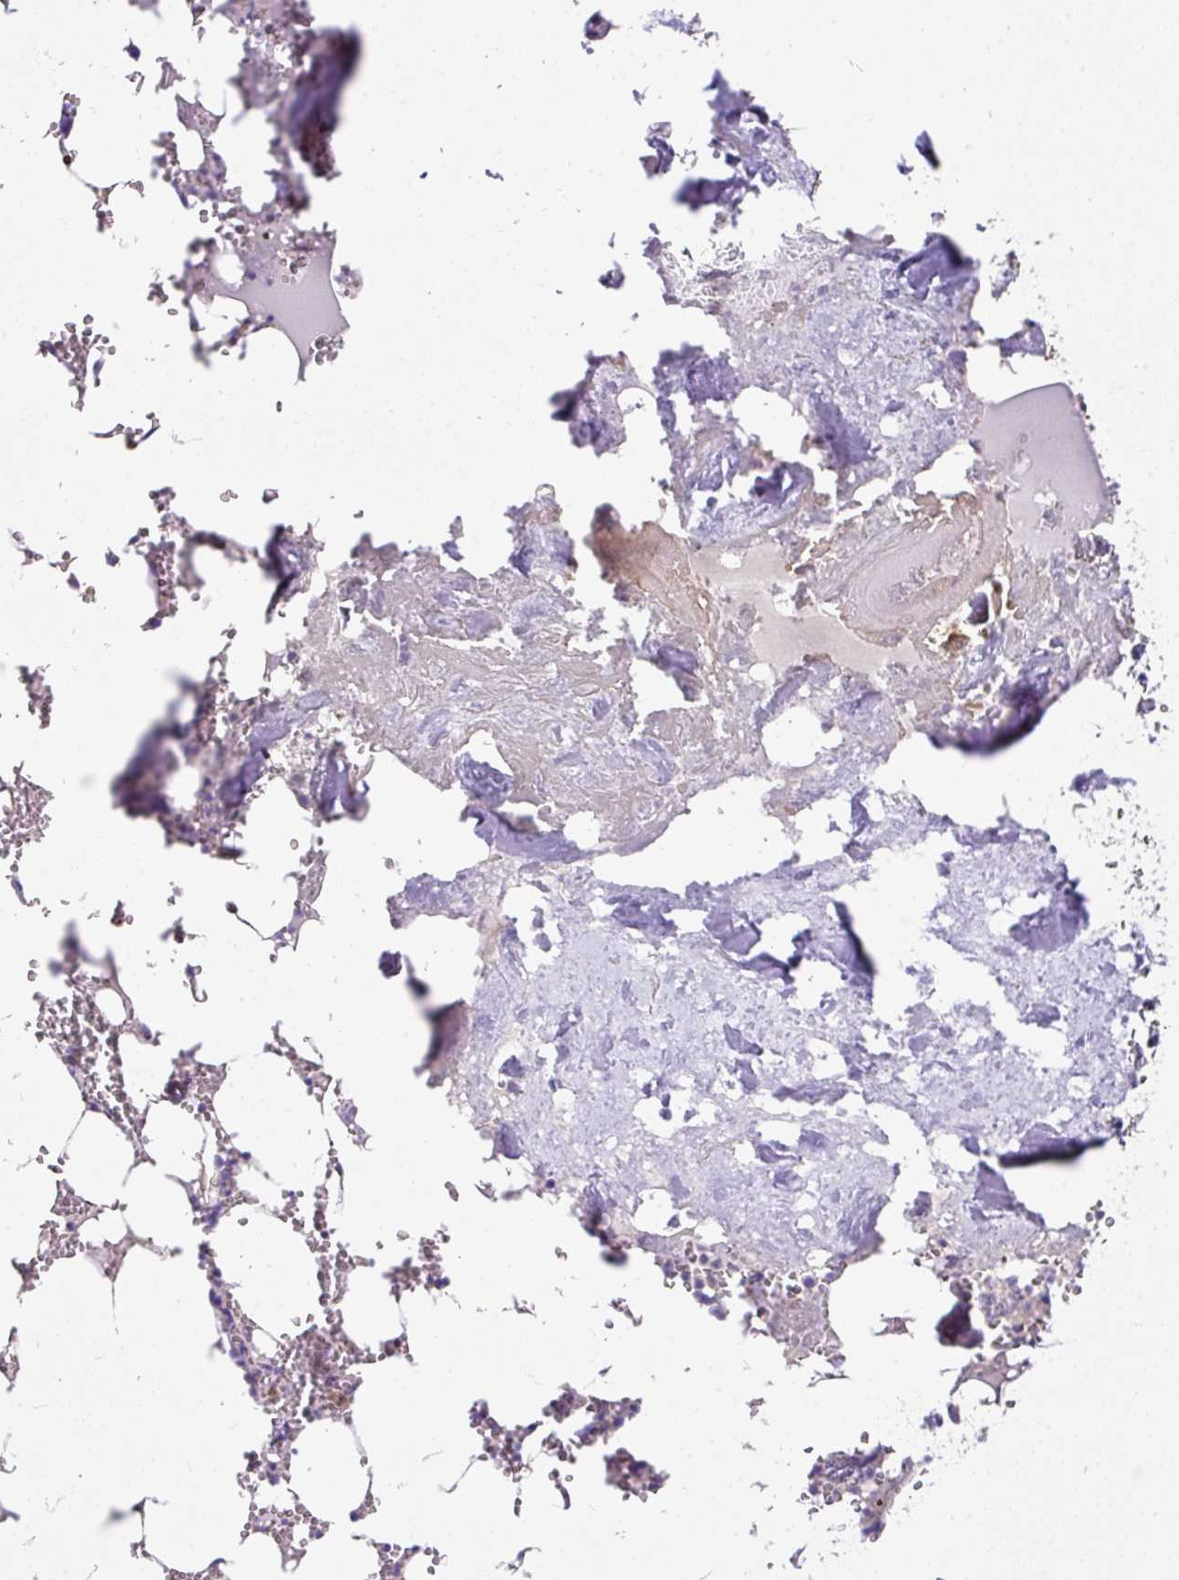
{"staining": {"intensity": "moderate", "quantity": "<25%", "location": "cytoplasmic/membranous"}, "tissue": "bone marrow", "cell_type": "Hematopoietic cells", "image_type": "normal", "snomed": [{"axis": "morphology", "description": "Normal tissue, NOS"}, {"axis": "topography", "description": "Bone marrow"}], "caption": "A low amount of moderate cytoplasmic/membranous staining is appreciated in approximately <25% of hematopoietic cells in benign bone marrow. (DAB IHC, brown staining for protein, blue staining for nuclei).", "gene": "SUSD5", "patient": {"sex": "male", "age": 54}}